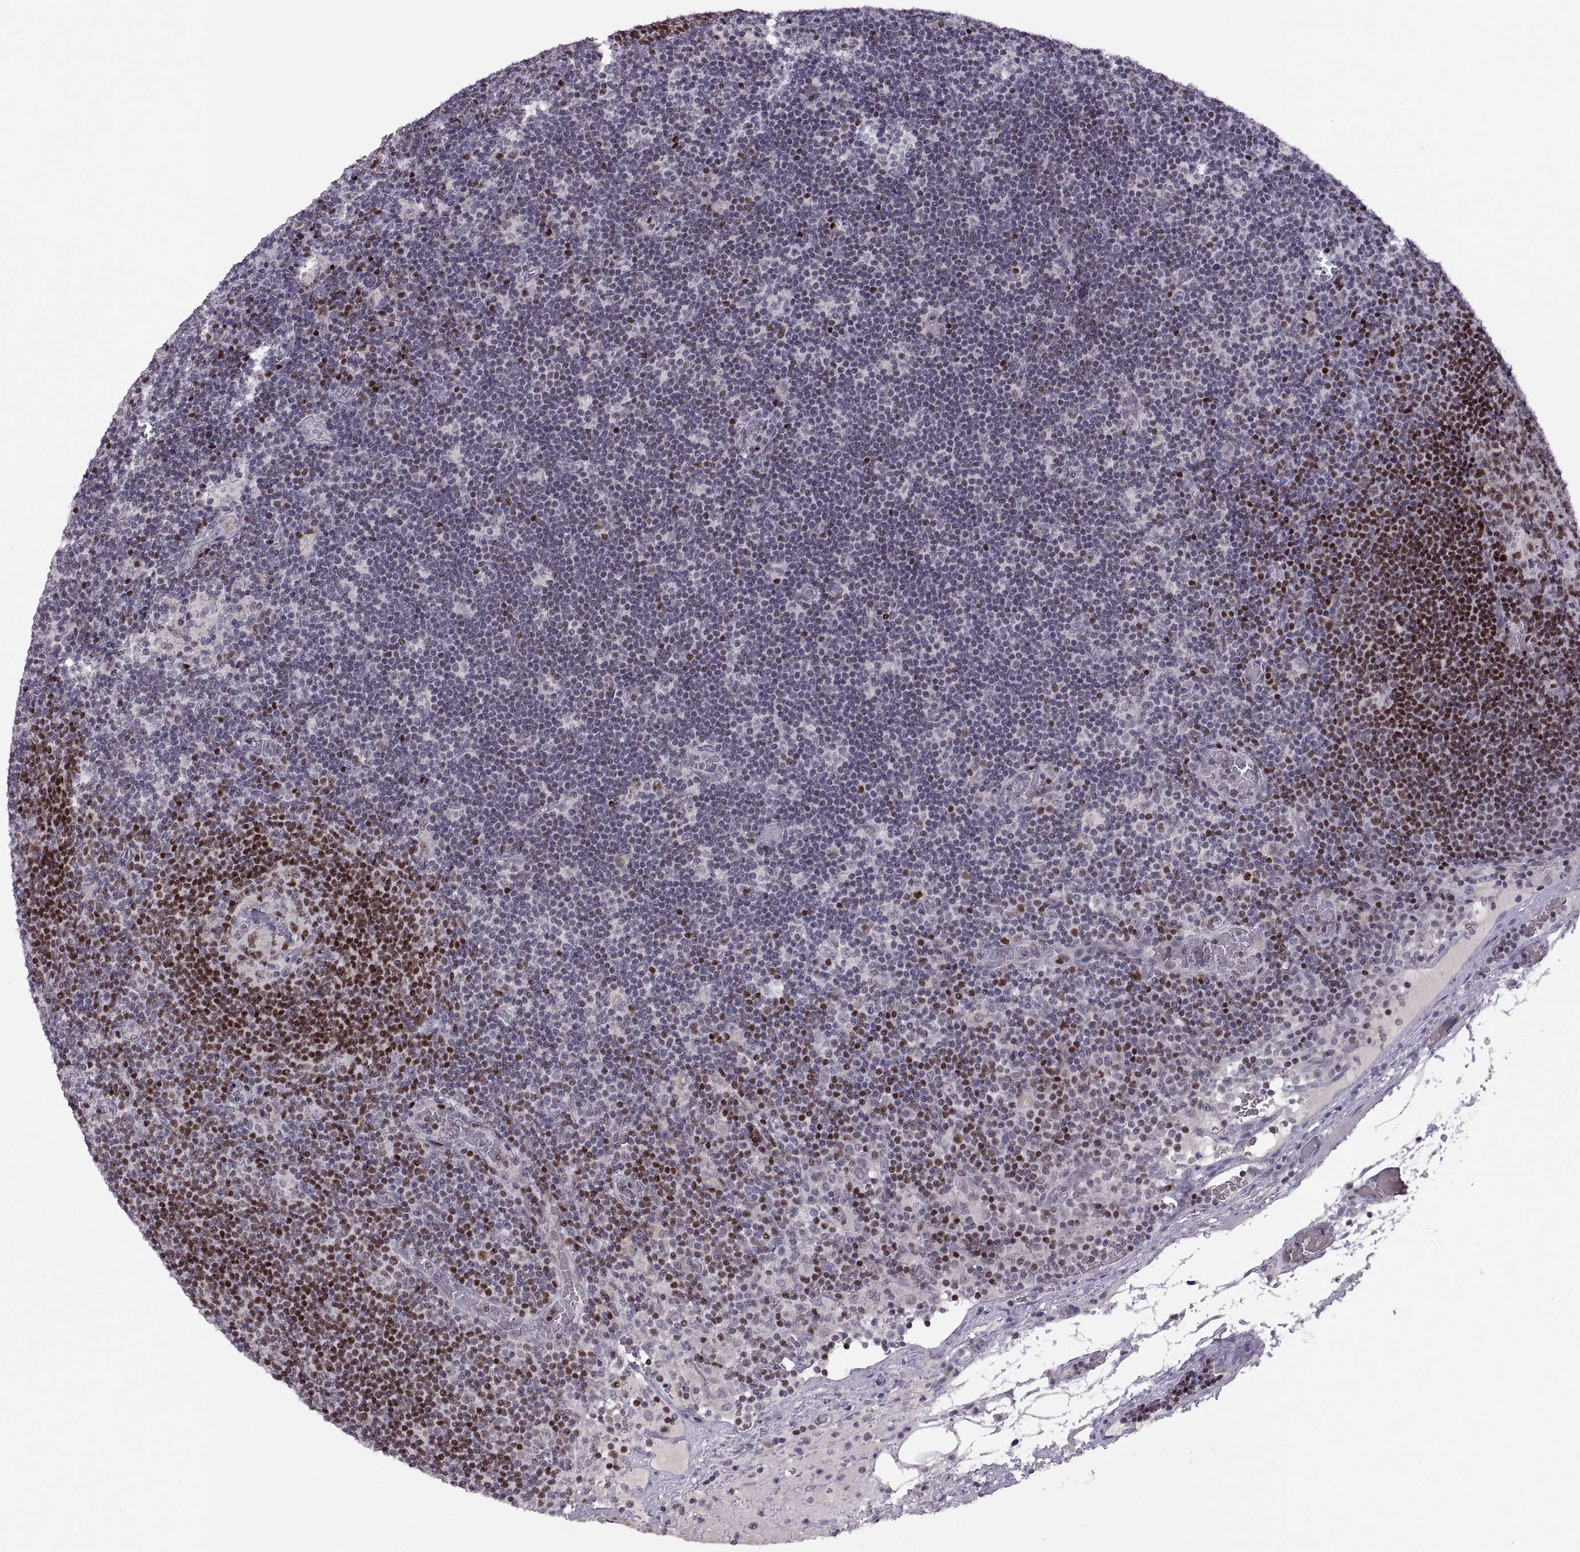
{"staining": {"intensity": "strong", "quantity": "25%-75%", "location": "nuclear"}, "tissue": "lymph node", "cell_type": "Germinal center cells", "image_type": "normal", "snomed": [{"axis": "morphology", "description": "Normal tissue, NOS"}, {"axis": "topography", "description": "Lymph node"}], "caption": "Immunohistochemical staining of benign human lymph node reveals 25%-75% levels of strong nuclear protein positivity in approximately 25%-75% of germinal center cells.", "gene": "NEK2", "patient": {"sex": "male", "age": 63}}